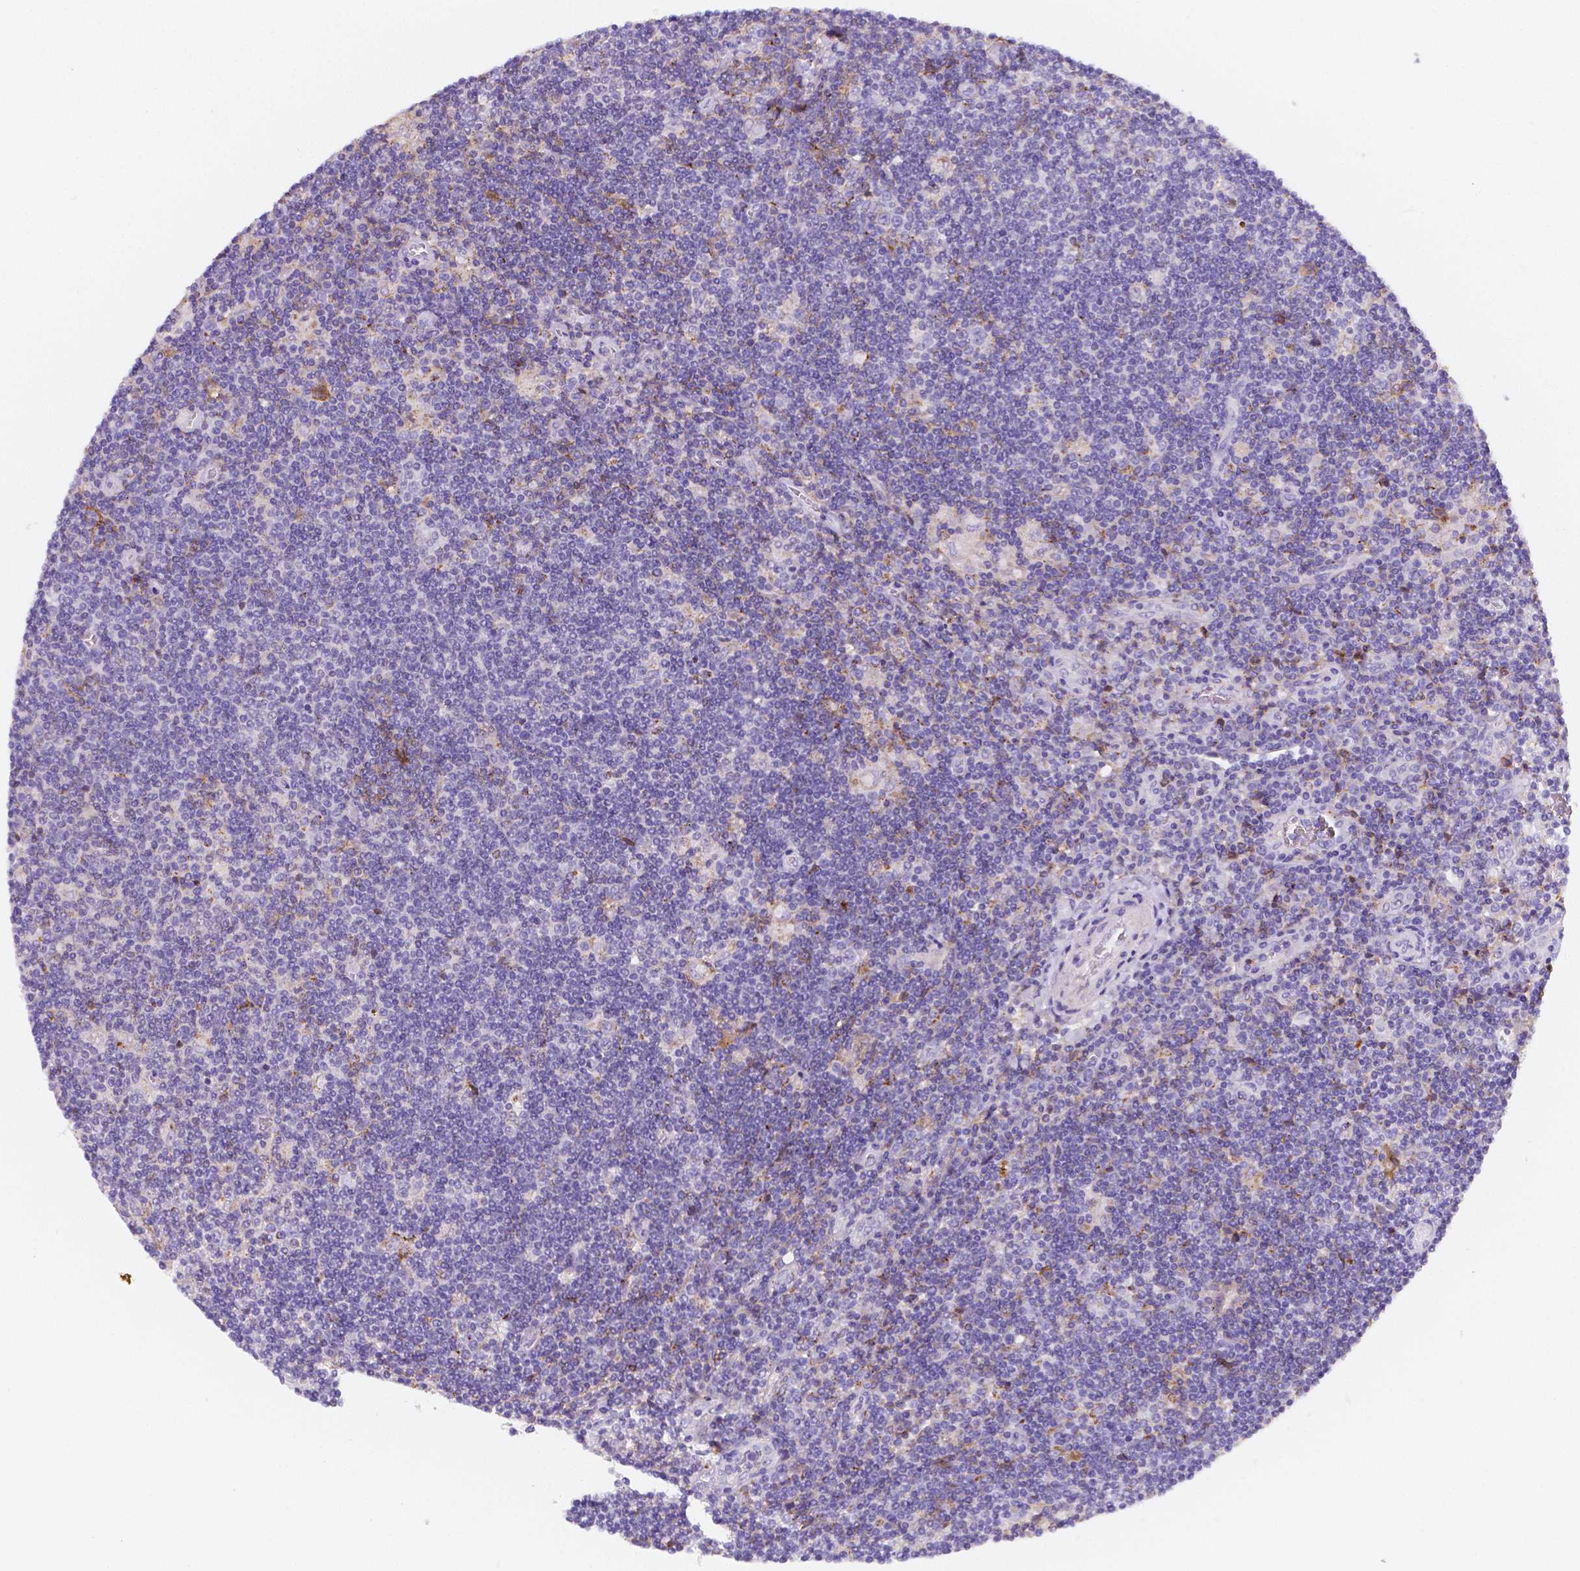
{"staining": {"intensity": "negative", "quantity": "none", "location": "none"}, "tissue": "lymphoma", "cell_type": "Tumor cells", "image_type": "cancer", "snomed": [{"axis": "morphology", "description": "Hodgkin's disease, NOS"}, {"axis": "topography", "description": "Lymph node"}], "caption": "Lymphoma was stained to show a protein in brown. There is no significant staining in tumor cells.", "gene": "GABRD", "patient": {"sex": "male", "age": 40}}